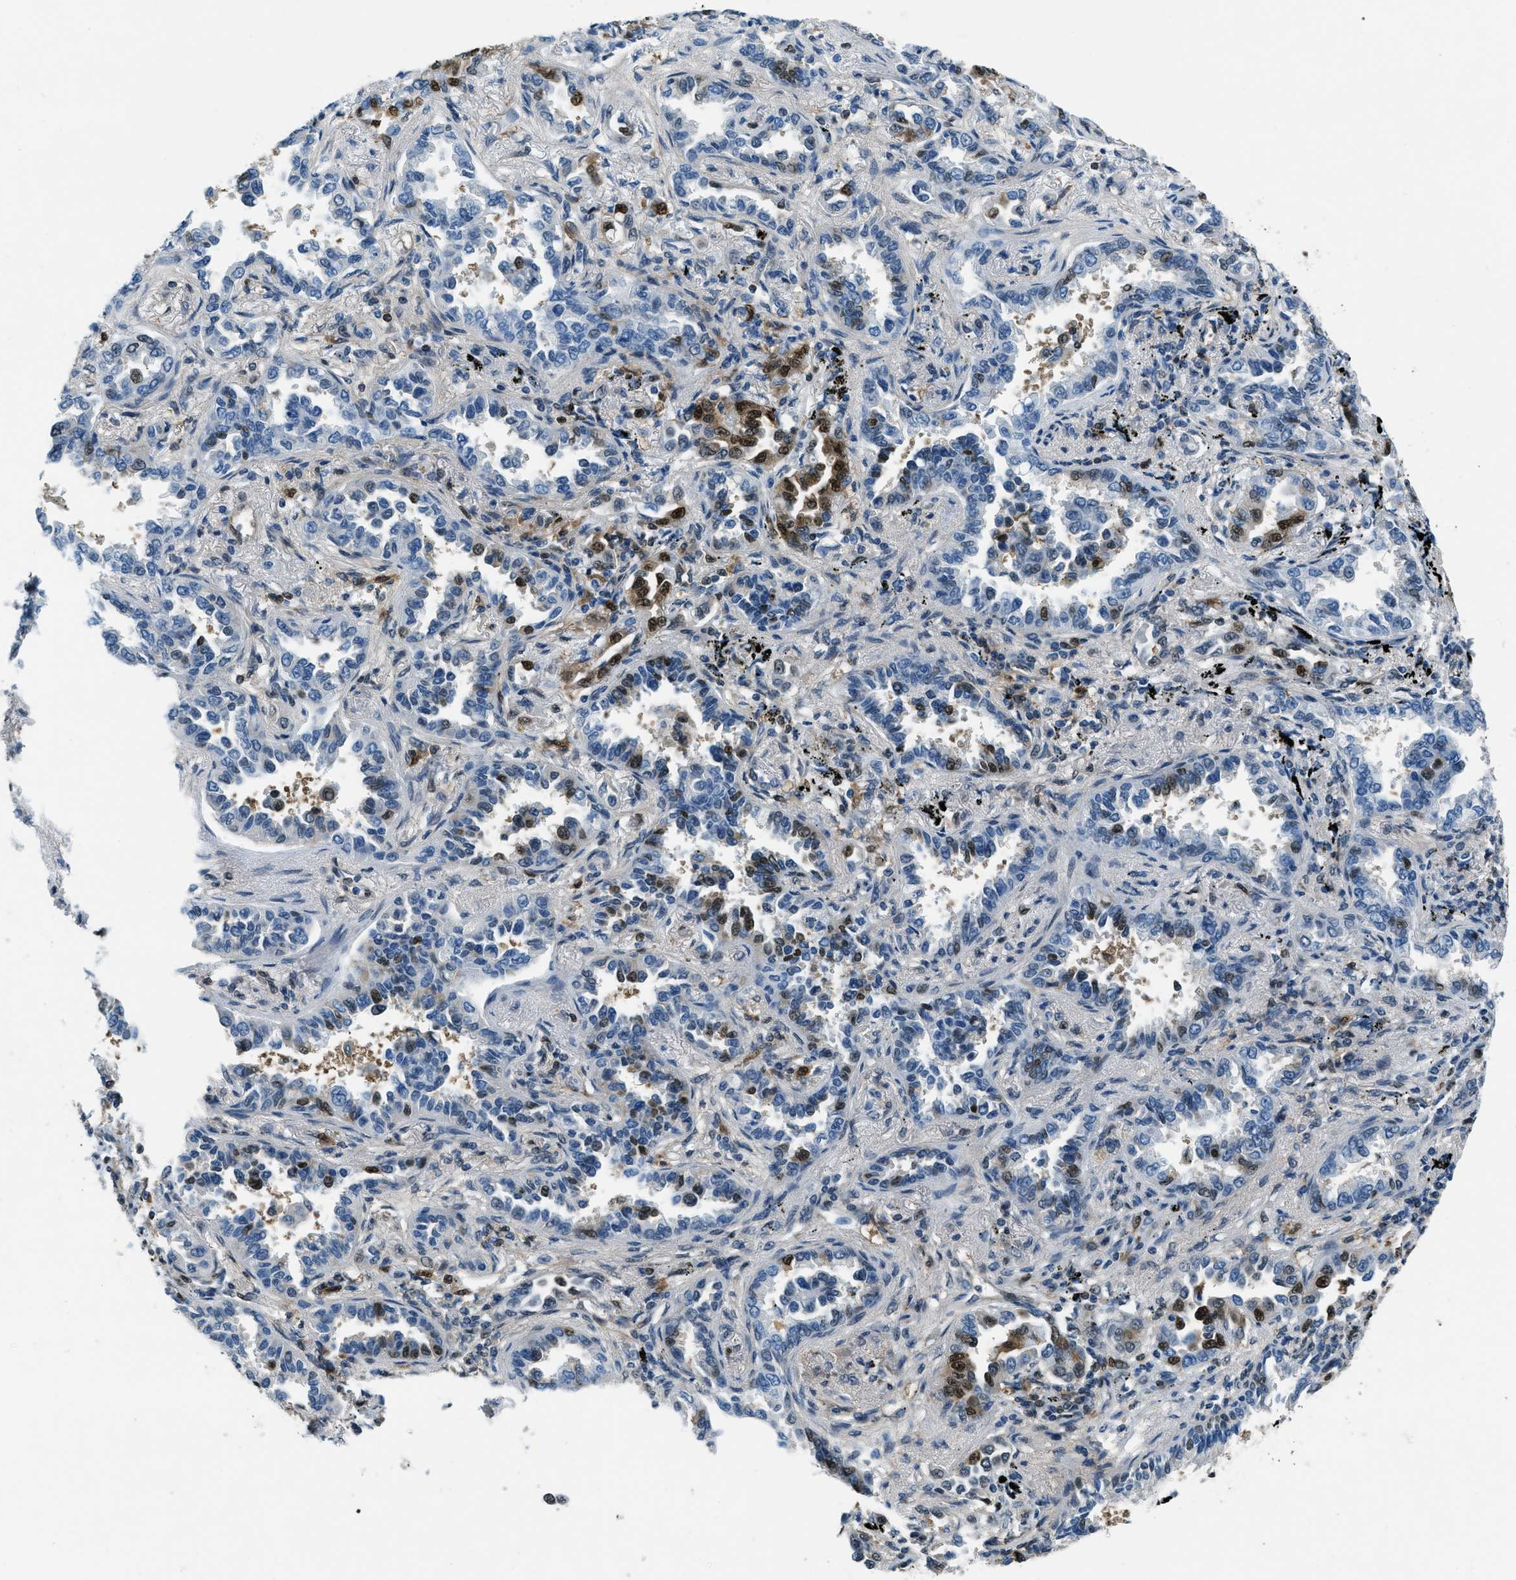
{"staining": {"intensity": "strong", "quantity": "<25%", "location": "nuclear"}, "tissue": "lung cancer", "cell_type": "Tumor cells", "image_type": "cancer", "snomed": [{"axis": "morphology", "description": "Normal tissue, NOS"}, {"axis": "morphology", "description": "Adenocarcinoma, NOS"}, {"axis": "topography", "description": "Lung"}], "caption": "Adenocarcinoma (lung) stained for a protein displays strong nuclear positivity in tumor cells.", "gene": "OGFR", "patient": {"sex": "male", "age": 59}}